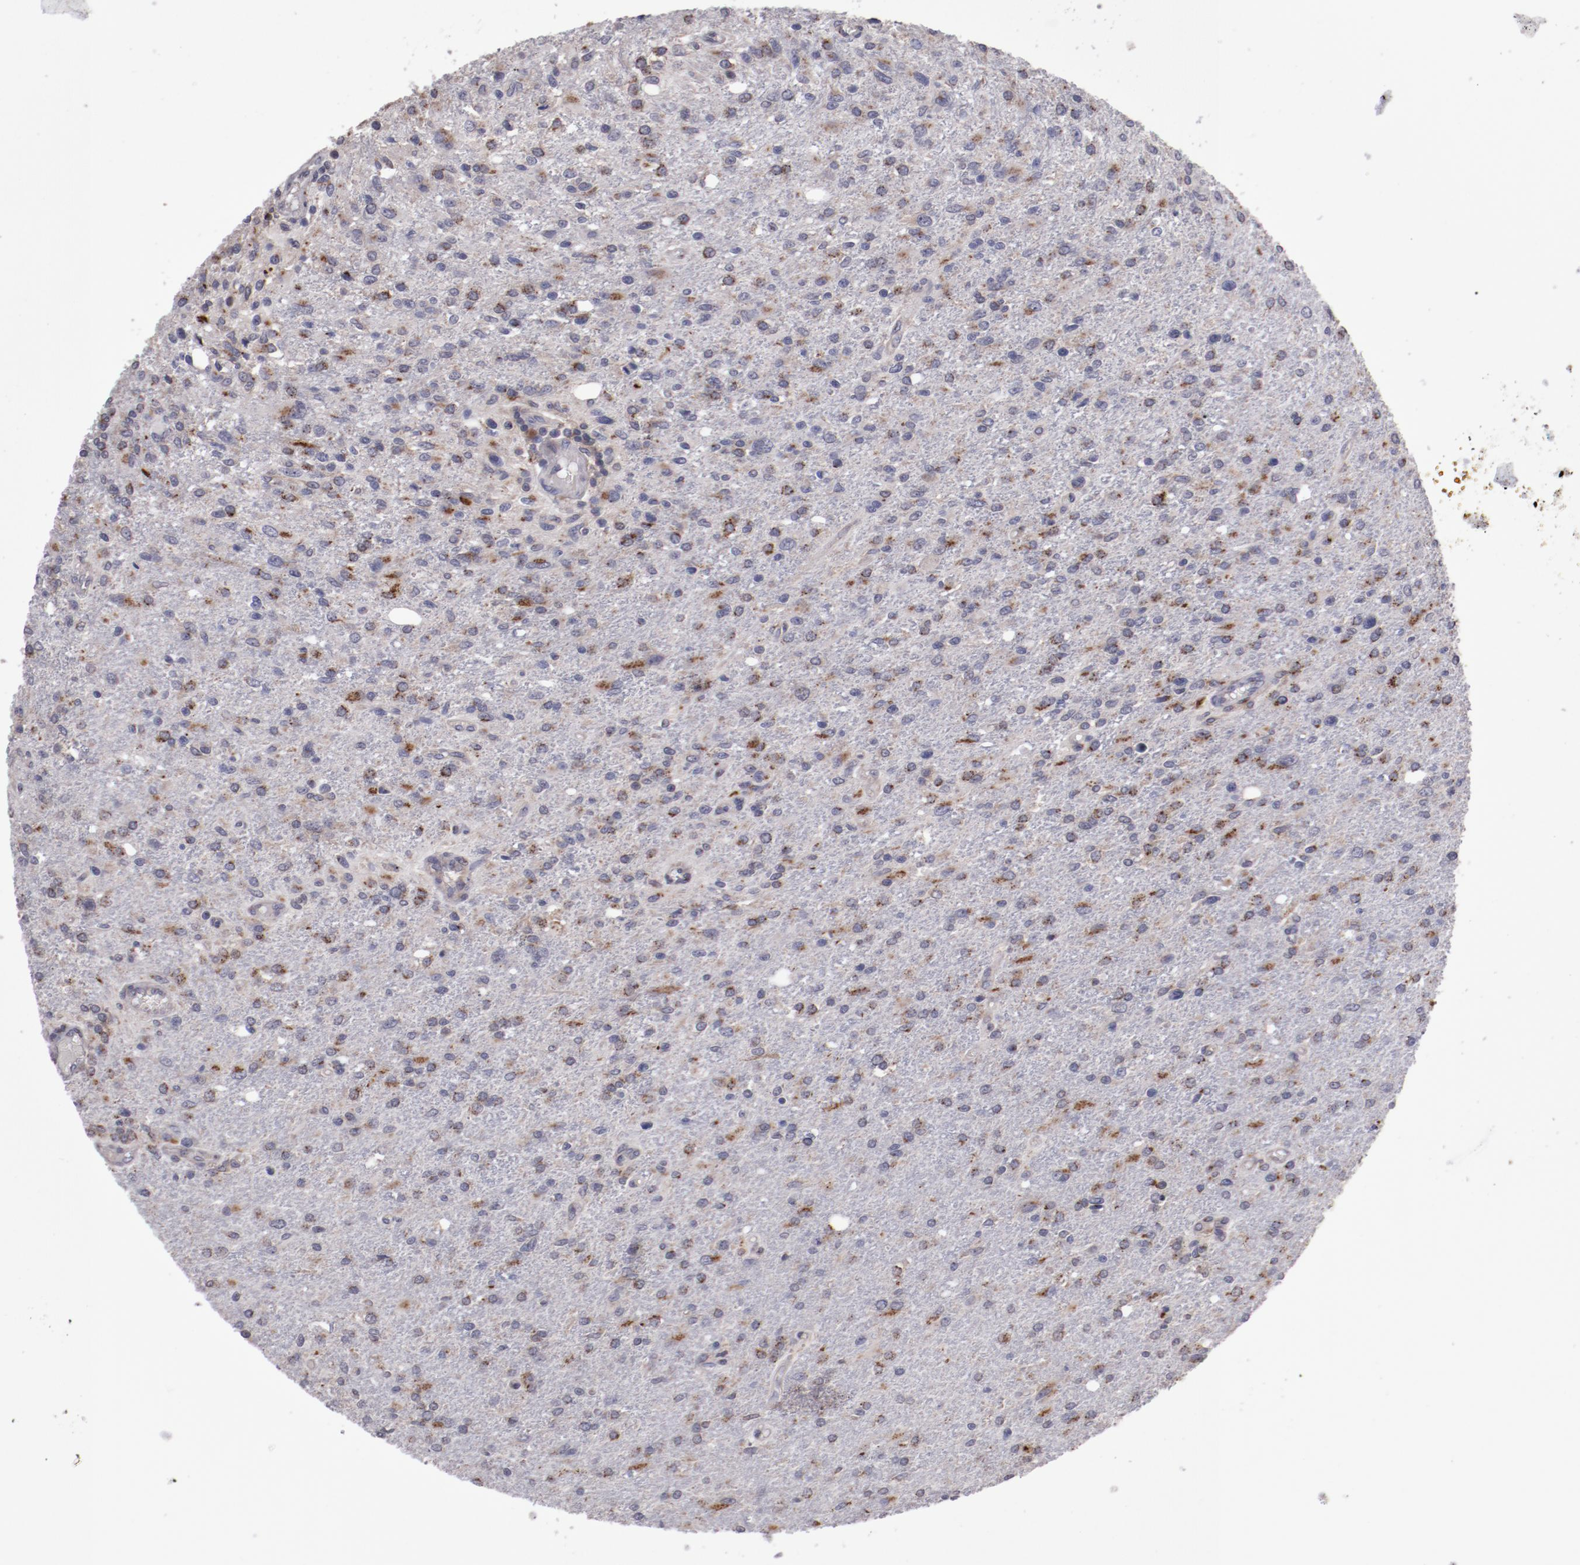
{"staining": {"intensity": "moderate", "quantity": "25%-75%", "location": "cytoplasmic/membranous"}, "tissue": "glioma", "cell_type": "Tumor cells", "image_type": "cancer", "snomed": [{"axis": "morphology", "description": "Glioma, malignant, High grade"}, {"axis": "topography", "description": "Cerebral cortex"}], "caption": "Human glioma stained for a protein (brown) exhibits moderate cytoplasmic/membranous positive staining in about 25%-75% of tumor cells.", "gene": "IL12A", "patient": {"sex": "male", "age": 76}}